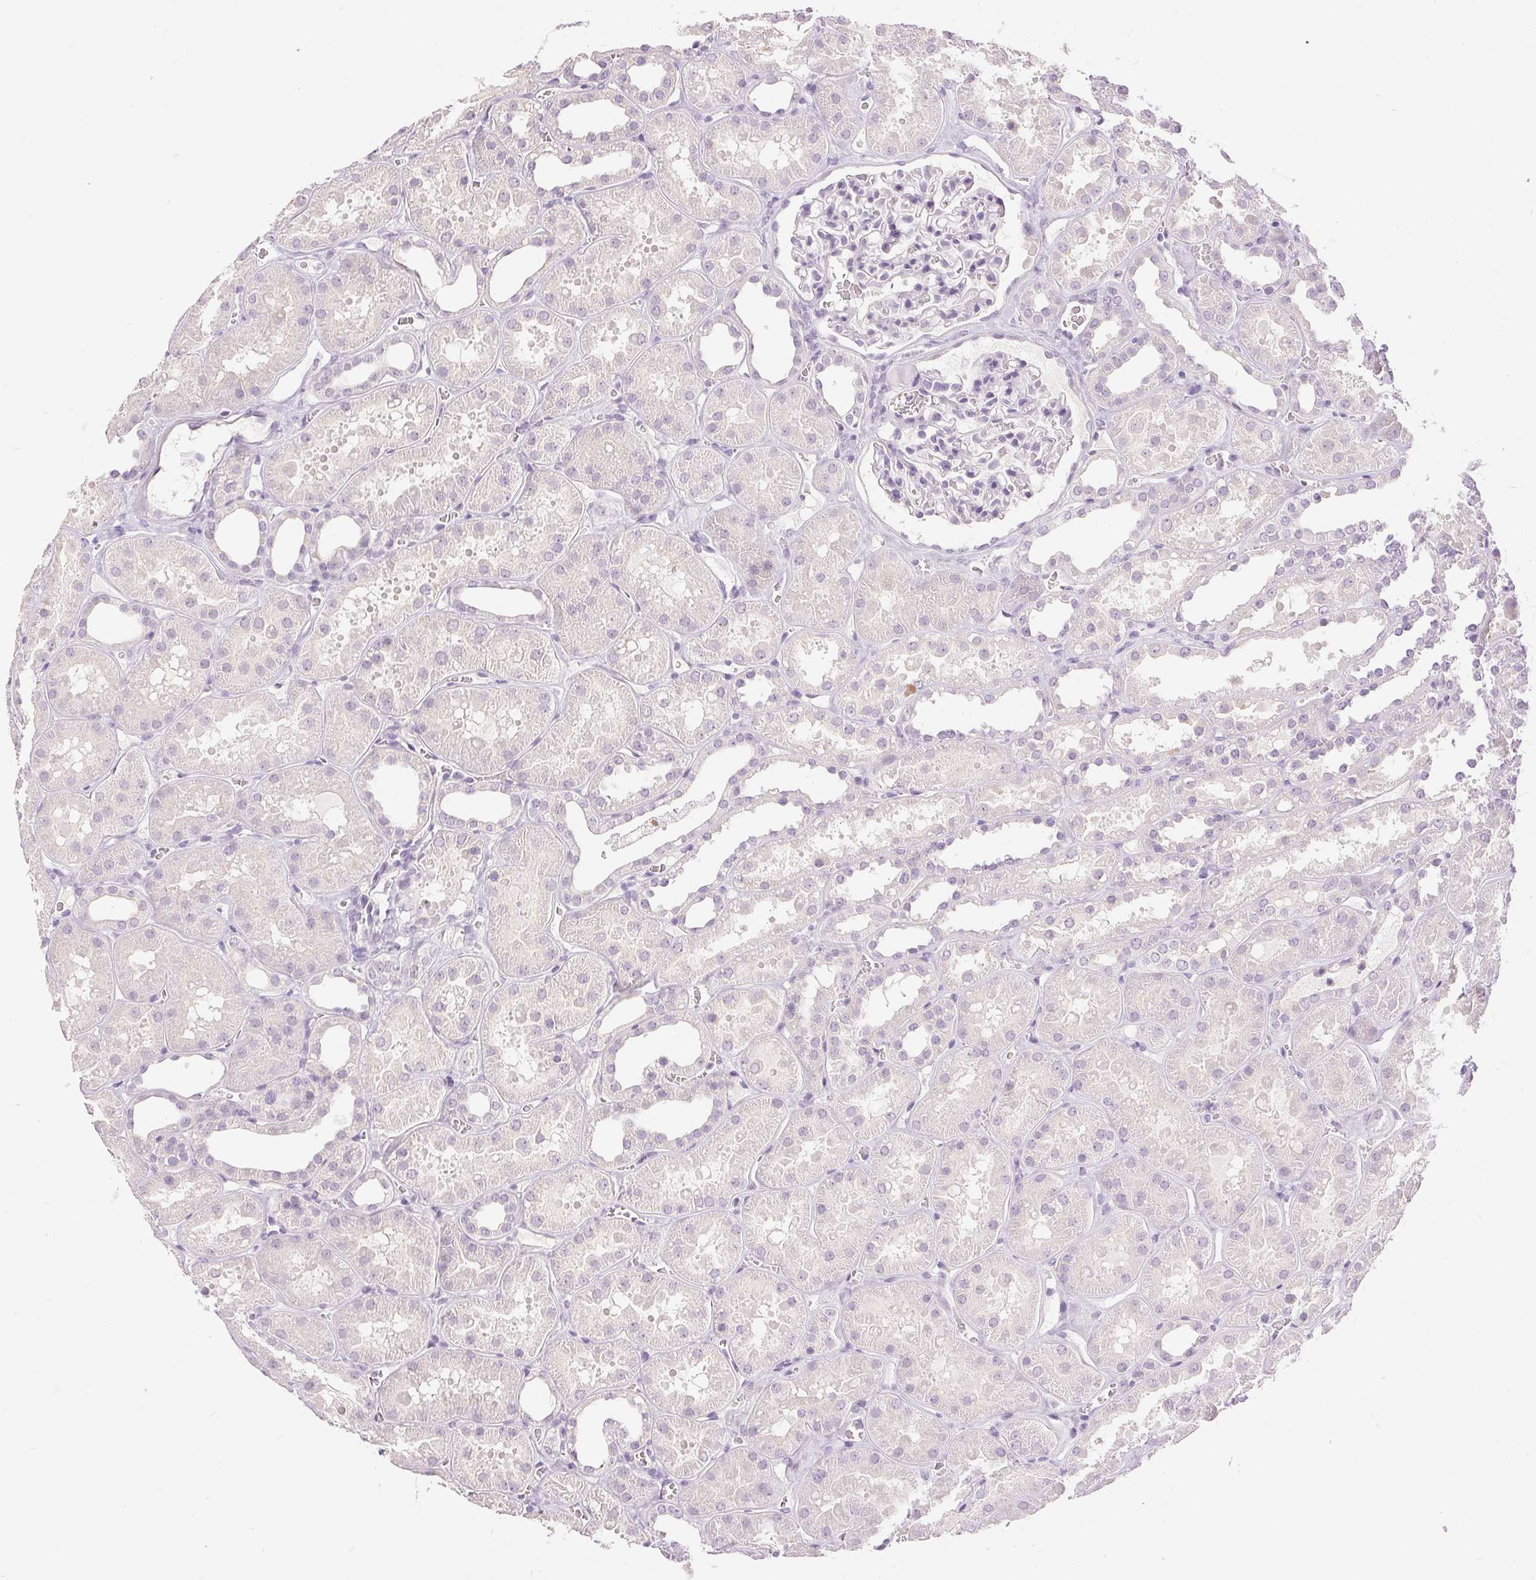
{"staining": {"intensity": "negative", "quantity": "none", "location": "none"}, "tissue": "kidney", "cell_type": "Cells in glomeruli", "image_type": "normal", "snomed": [{"axis": "morphology", "description": "Normal tissue, NOS"}, {"axis": "topography", "description": "Kidney"}], "caption": "This is a histopathology image of immunohistochemistry (IHC) staining of normal kidney, which shows no staining in cells in glomeruli.", "gene": "DSG3", "patient": {"sex": "female", "age": 41}}